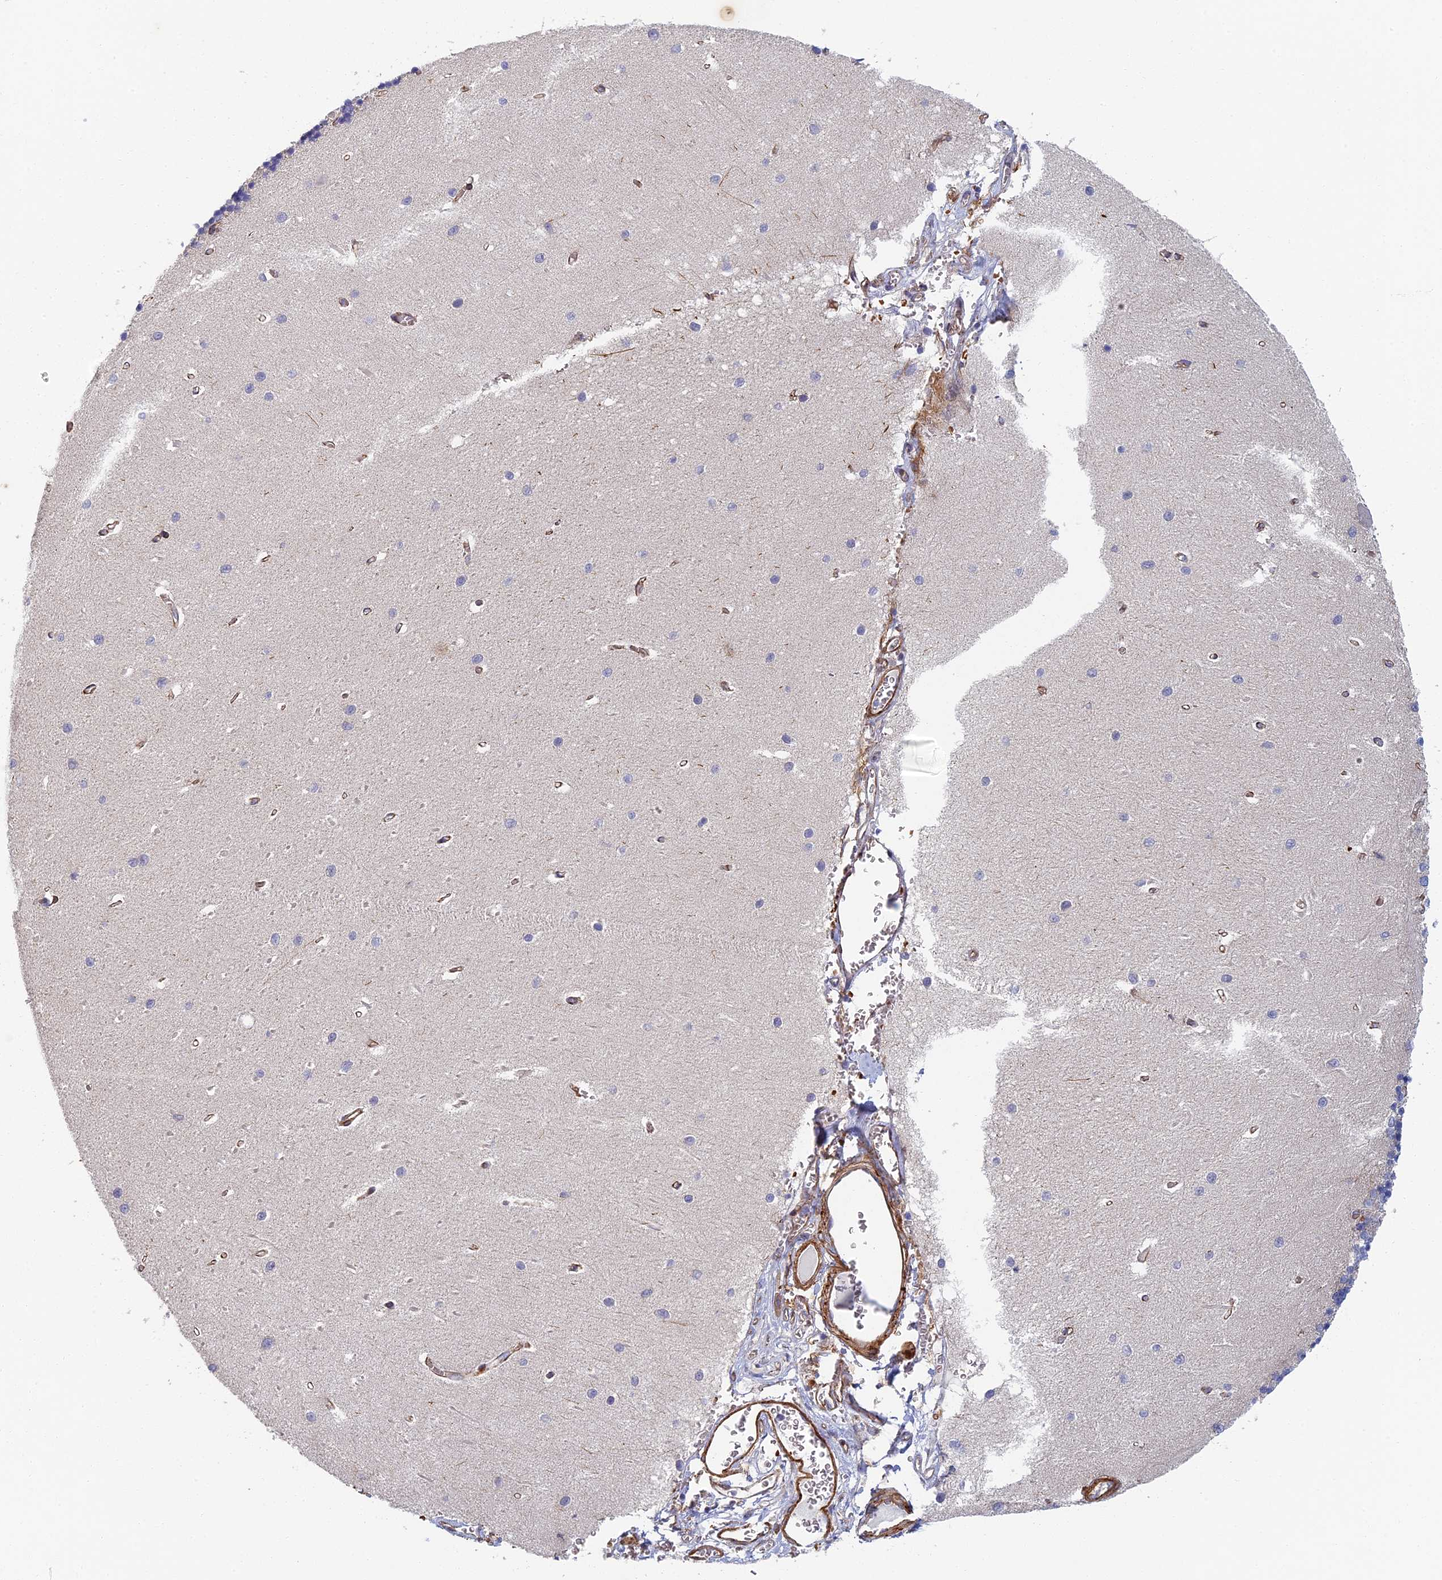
{"staining": {"intensity": "negative", "quantity": "none", "location": "none"}, "tissue": "cerebellum", "cell_type": "Cells in granular layer", "image_type": "normal", "snomed": [{"axis": "morphology", "description": "Normal tissue, NOS"}, {"axis": "topography", "description": "Cerebellum"}], "caption": "IHC micrograph of benign human cerebellum stained for a protein (brown), which exhibits no expression in cells in granular layer.", "gene": "ABCB10", "patient": {"sex": "male", "age": 37}}